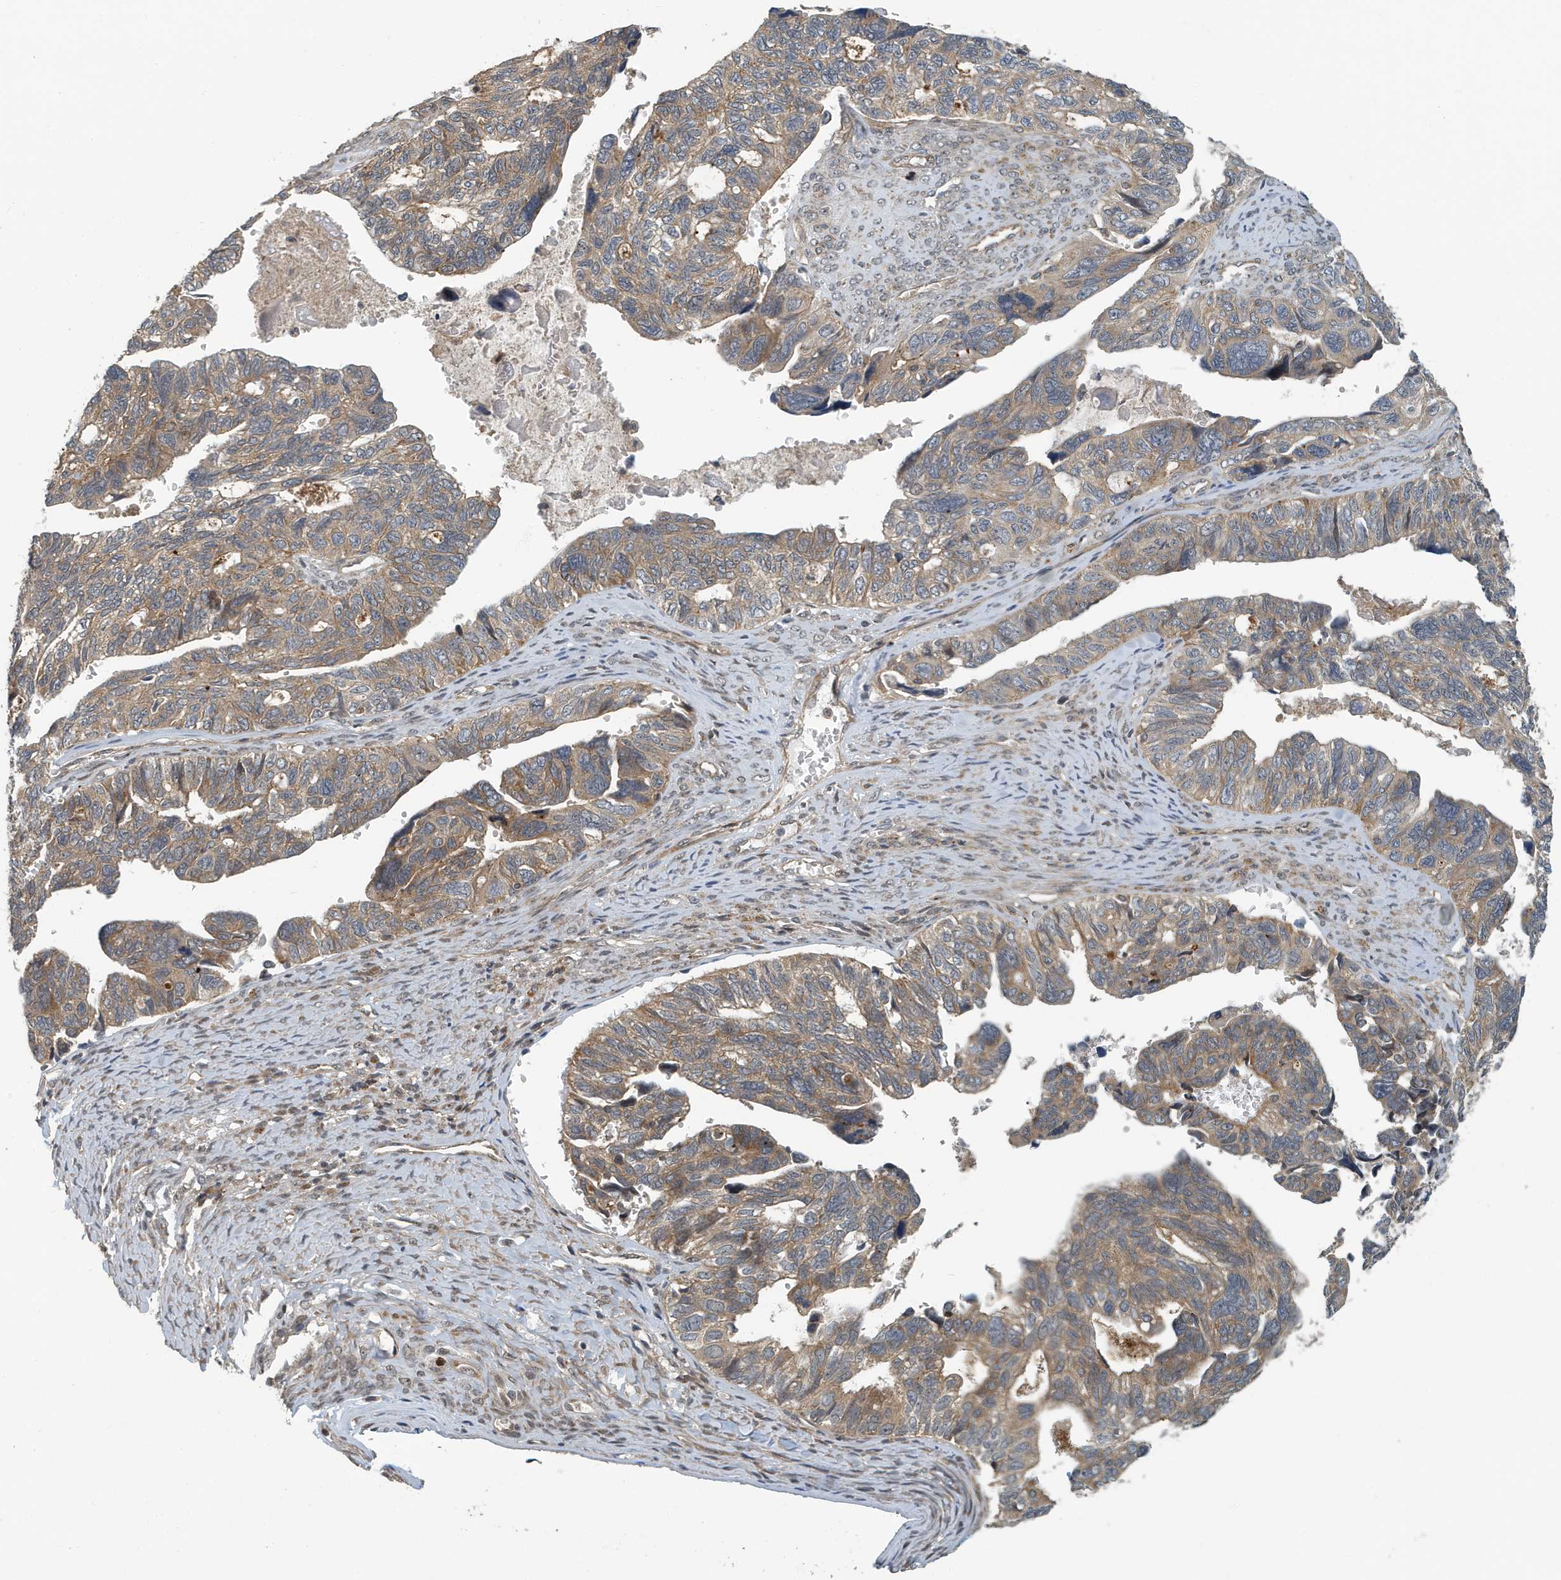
{"staining": {"intensity": "weak", "quantity": ">75%", "location": "cytoplasmic/membranous"}, "tissue": "ovarian cancer", "cell_type": "Tumor cells", "image_type": "cancer", "snomed": [{"axis": "morphology", "description": "Cystadenocarcinoma, serous, NOS"}, {"axis": "topography", "description": "Ovary"}], "caption": "Brown immunohistochemical staining in ovarian cancer exhibits weak cytoplasmic/membranous staining in about >75% of tumor cells.", "gene": "KIF15", "patient": {"sex": "female", "age": 79}}